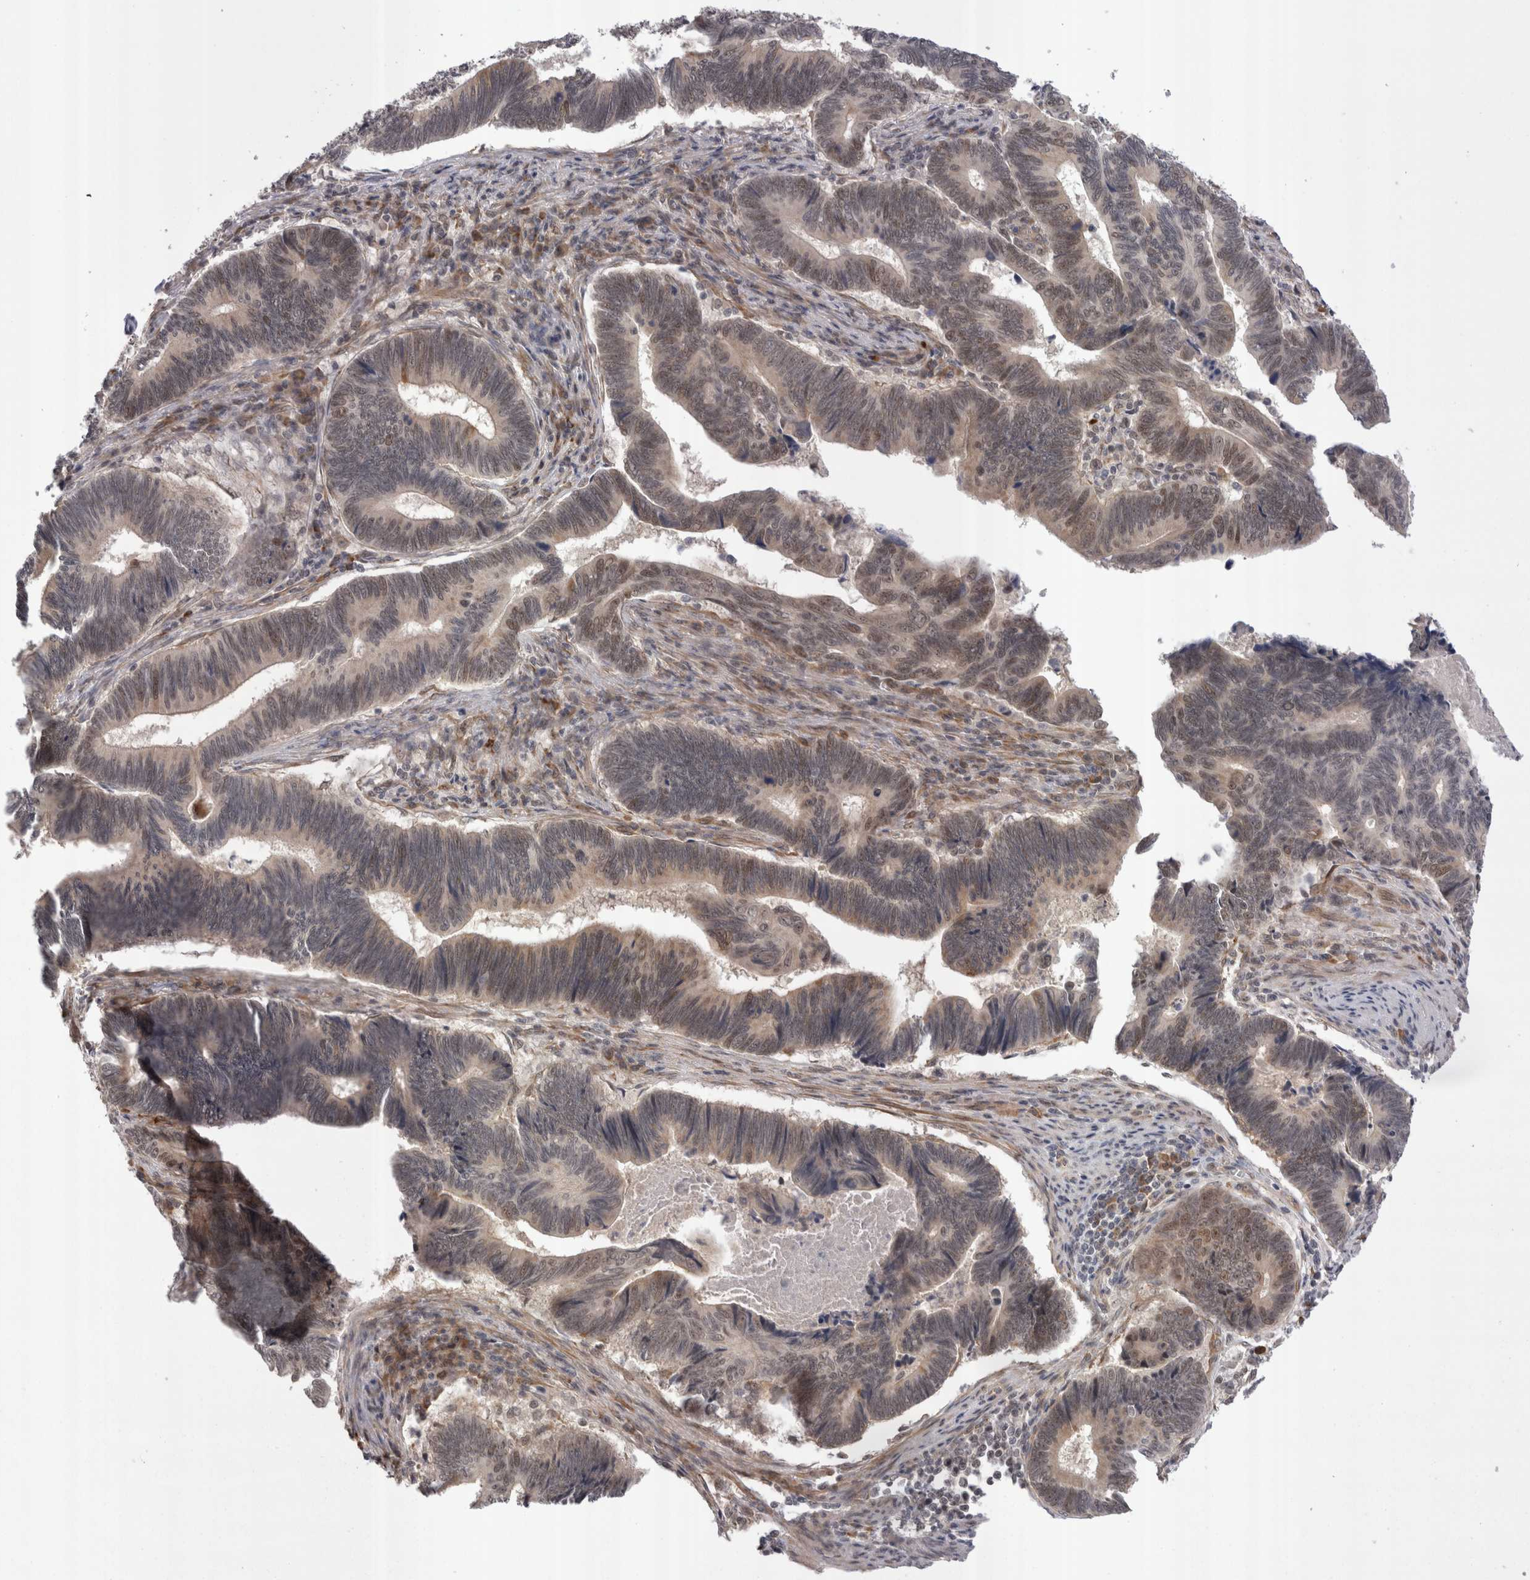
{"staining": {"intensity": "weak", "quantity": "25%-75%", "location": "nuclear"}, "tissue": "pancreatic cancer", "cell_type": "Tumor cells", "image_type": "cancer", "snomed": [{"axis": "morphology", "description": "Adenocarcinoma, NOS"}, {"axis": "topography", "description": "Pancreas"}], "caption": "This is a micrograph of immunohistochemistry (IHC) staining of adenocarcinoma (pancreatic), which shows weak positivity in the nuclear of tumor cells.", "gene": "EXOSC4", "patient": {"sex": "female", "age": 70}}